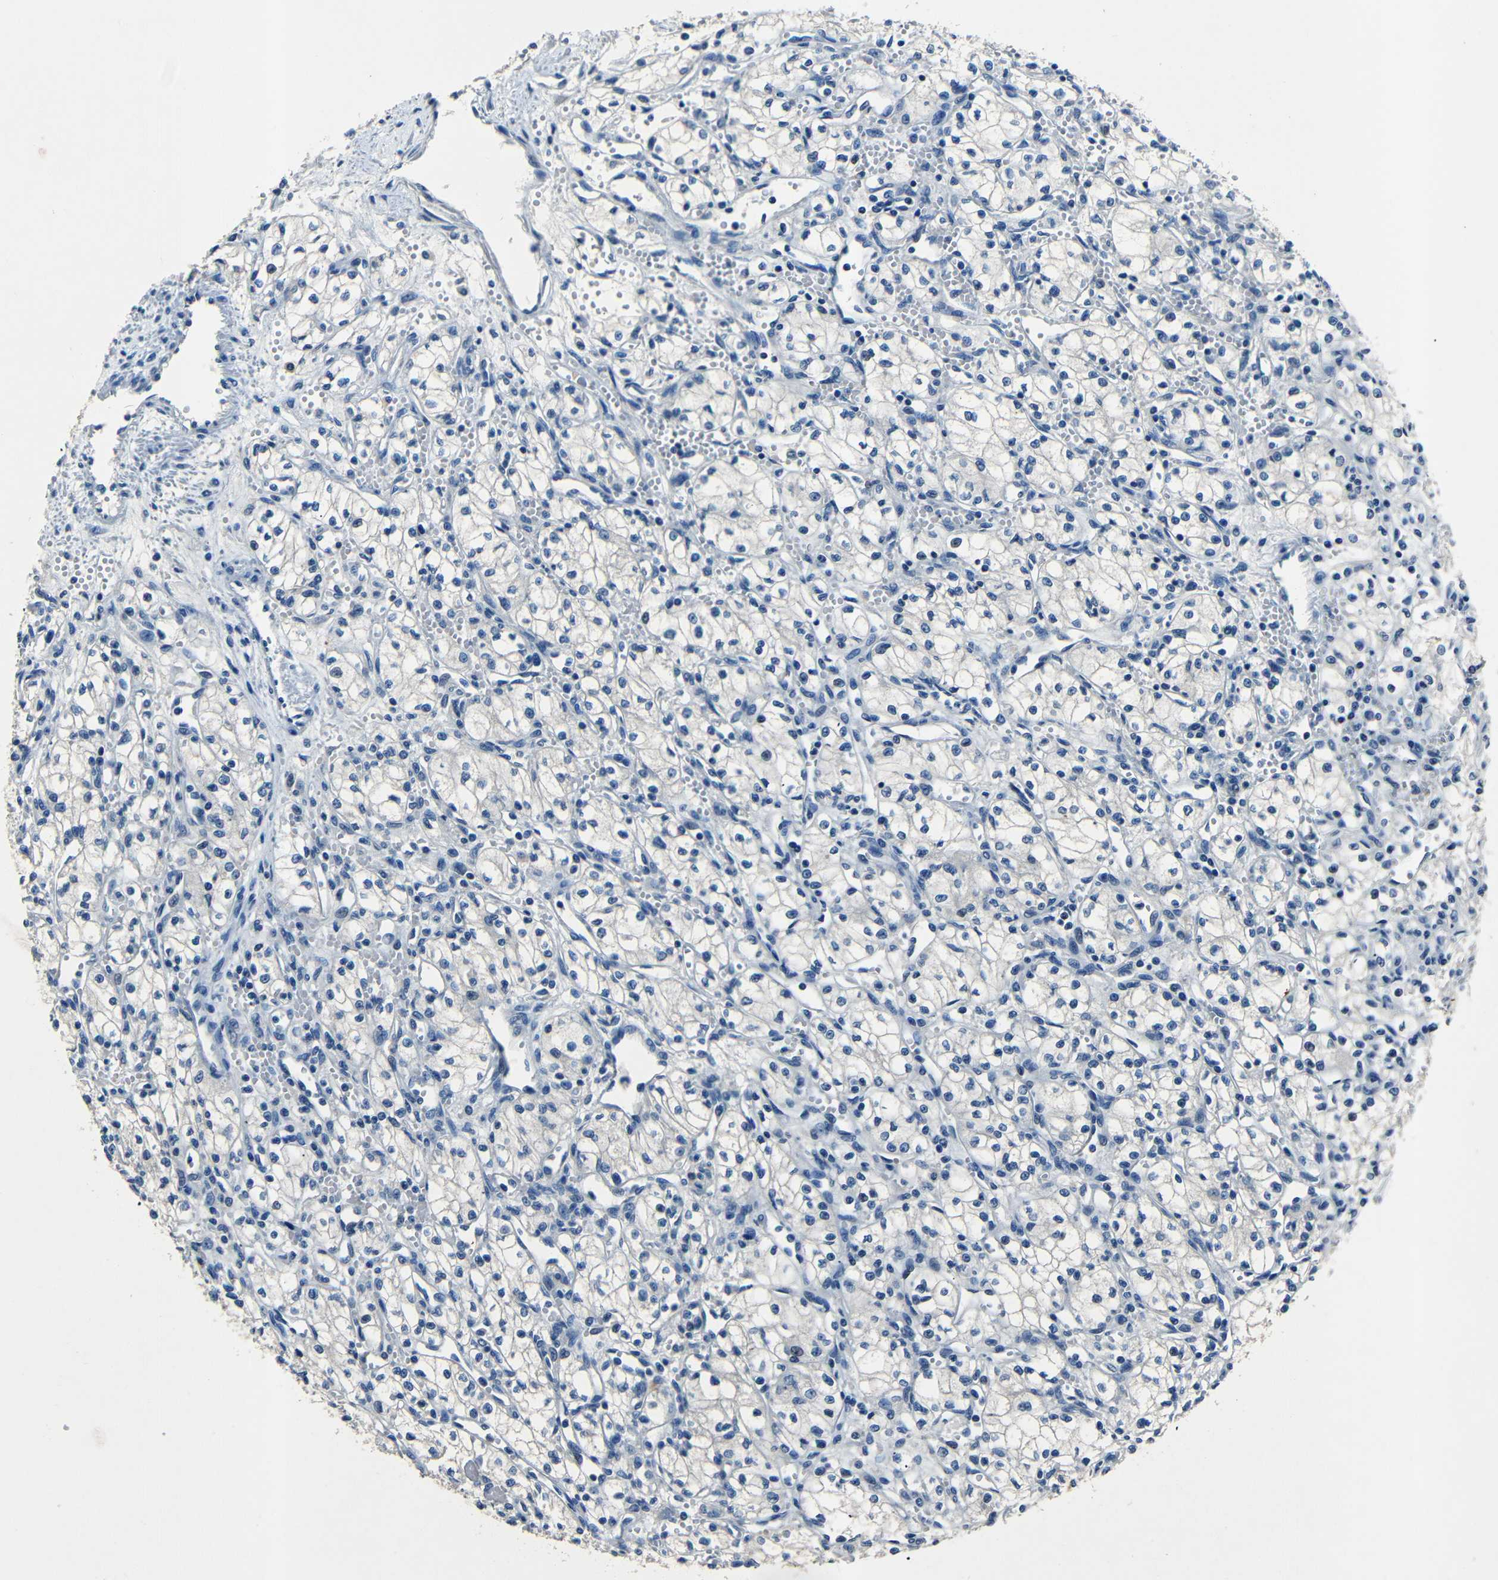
{"staining": {"intensity": "negative", "quantity": "none", "location": "none"}, "tissue": "renal cancer", "cell_type": "Tumor cells", "image_type": "cancer", "snomed": [{"axis": "morphology", "description": "Normal tissue, NOS"}, {"axis": "morphology", "description": "Adenocarcinoma, NOS"}, {"axis": "topography", "description": "Kidney"}], "caption": "High magnification brightfield microscopy of adenocarcinoma (renal) stained with DAB (brown) and counterstained with hematoxylin (blue): tumor cells show no significant expression.", "gene": "NCMAP", "patient": {"sex": "male", "age": 59}}